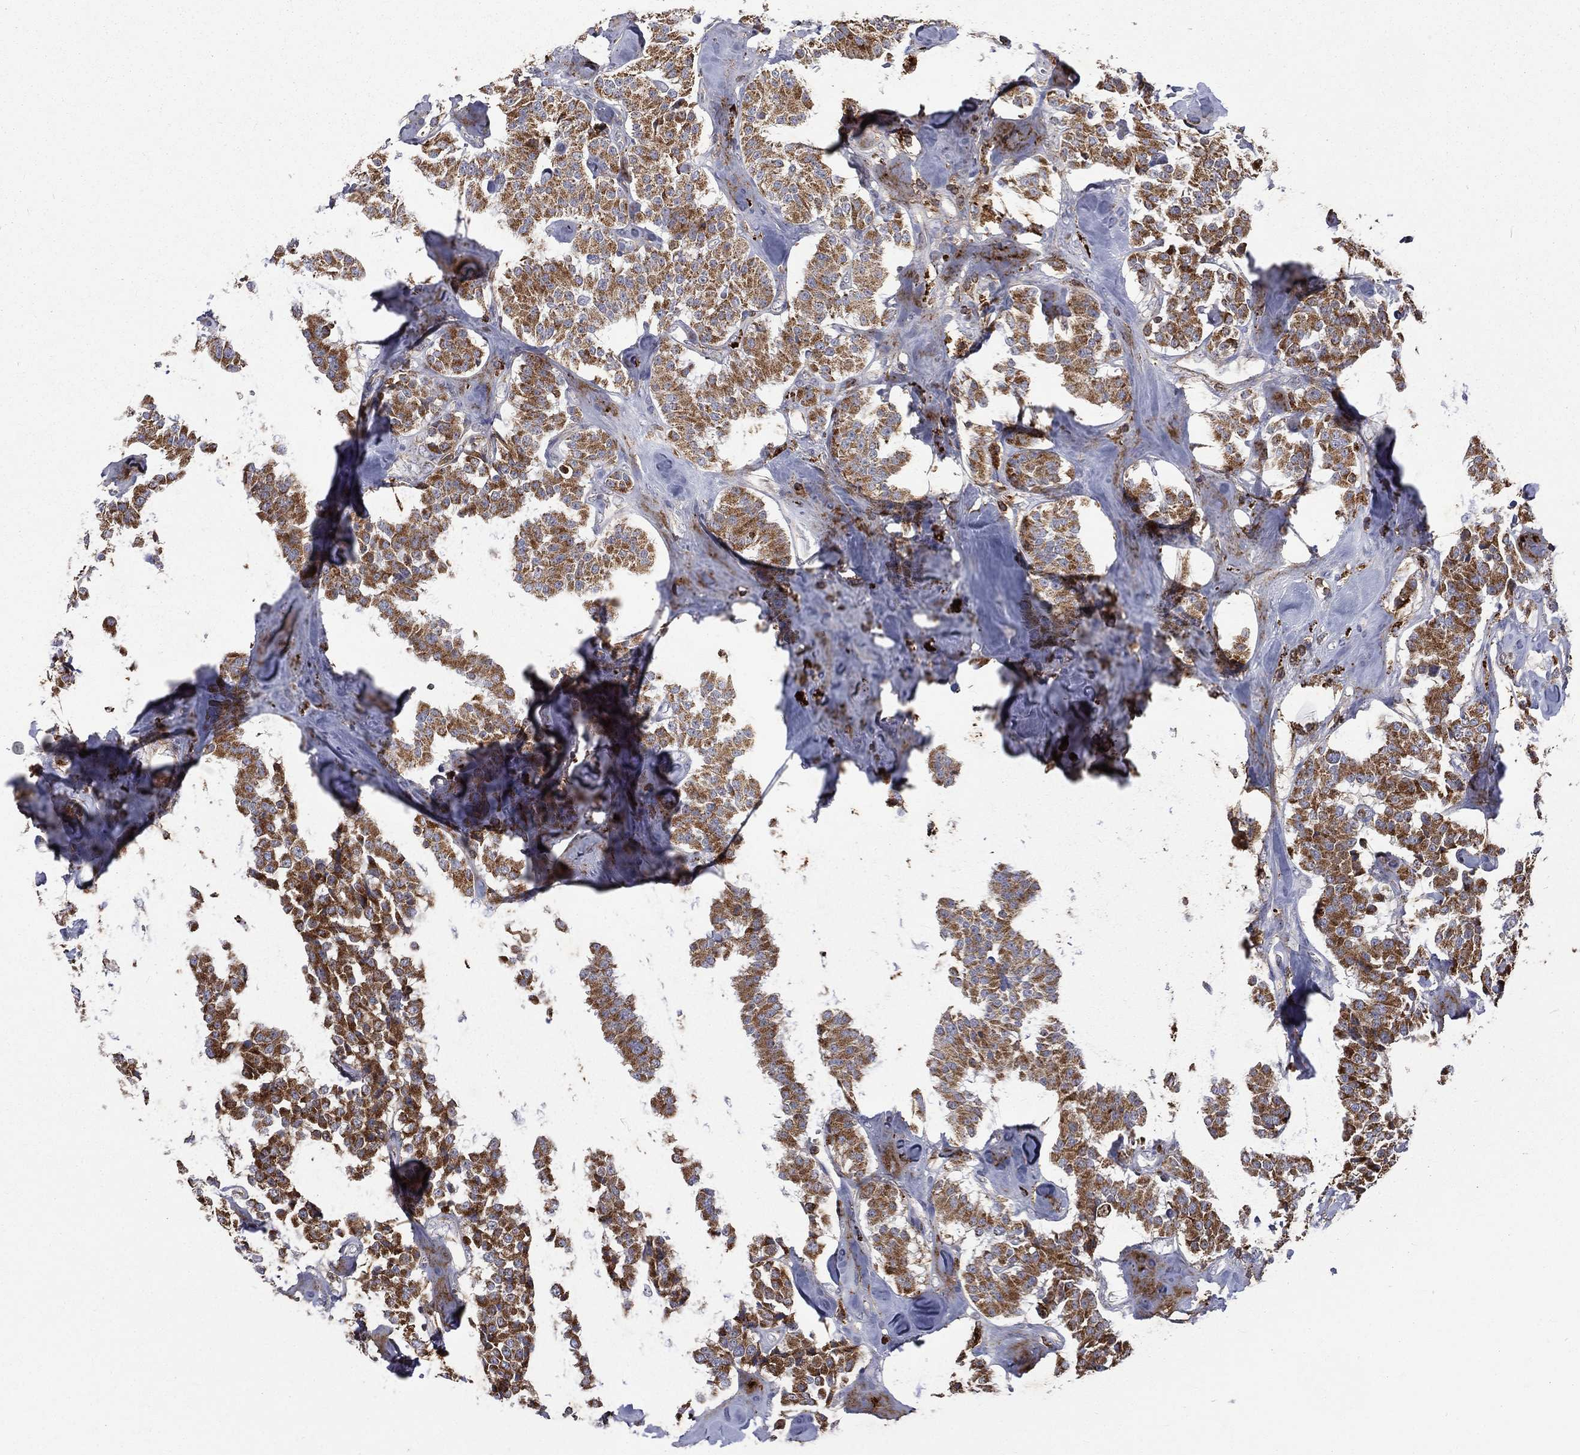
{"staining": {"intensity": "strong", "quantity": "25%-75%", "location": "cytoplasmic/membranous"}, "tissue": "carcinoid", "cell_type": "Tumor cells", "image_type": "cancer", "snomed": [{"axis": "morphology", "description": "Carcinoid, malignant, NOS"}, {"axis": "topography", "description": "Pancreas"}], "caption": "The immunohistochemical stain shows strong cytoplasmic/membranous staining in tumor cells of carcinoid tissue.", "gene": "RIN3", "patient": {"sex": "male", "age": 41}}